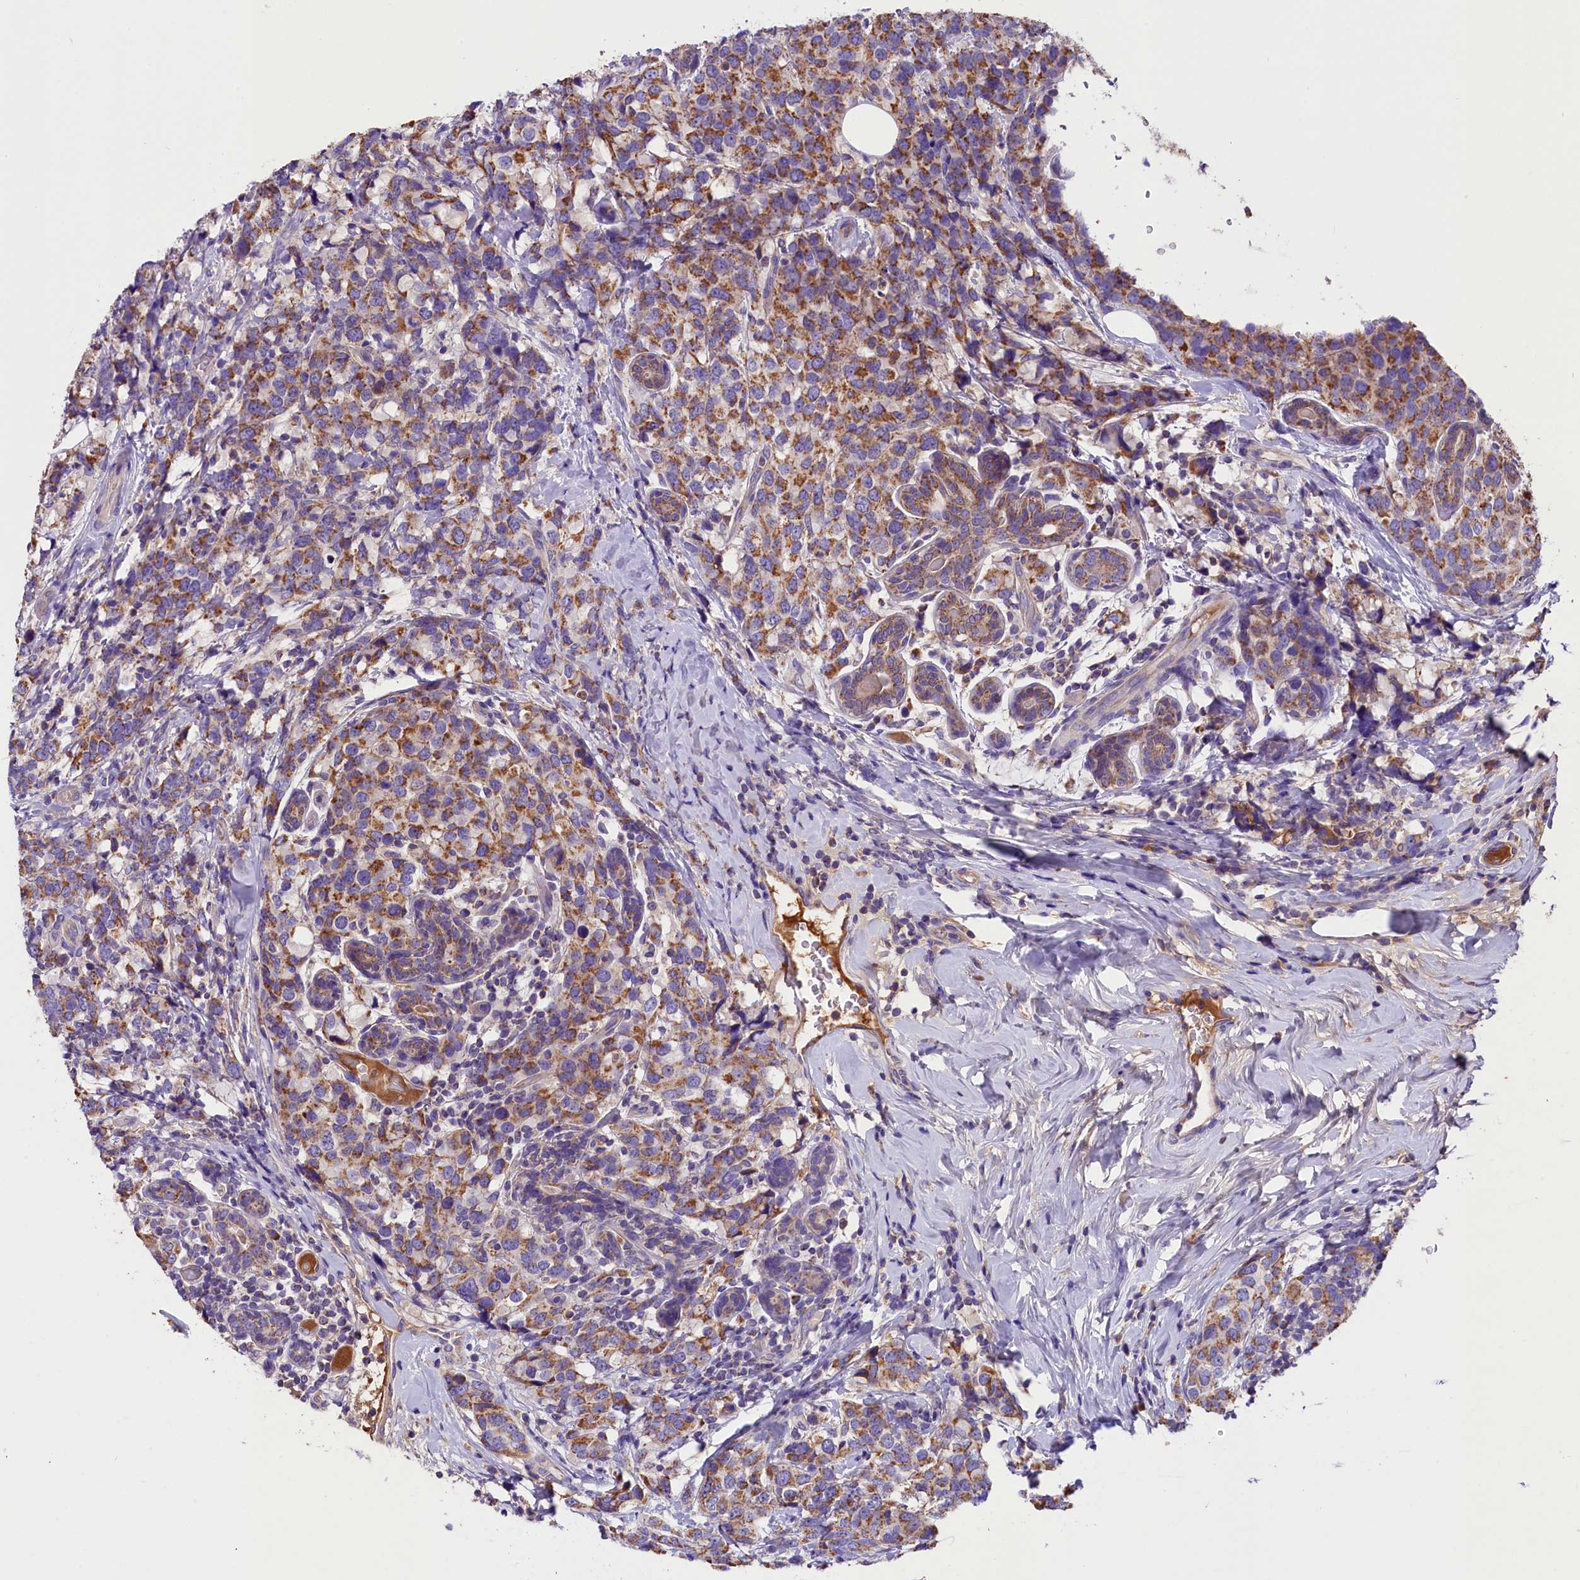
{"staining": {"intensity": "moderate", "quantity": ">75%", "location": "cytoplasmic/membranous"}, "tissue": "breast cancer", "cell_type": "Tumor cells", "image_type": "cancer", "snomed": [{"axis": "morphology", "description": "Lobular carcinoma"}, {"axis": "topography", "description": "Breast"}], "caption": "Approximately >75% of tumor cells in breast cancer (lobular carcinoma) show moderate cytoplasmic/membranous protein positivity as visualized by brown immunohistochemical staining.", "gene": "SIX5", "patient": {"sex": "female", "age": 59}}